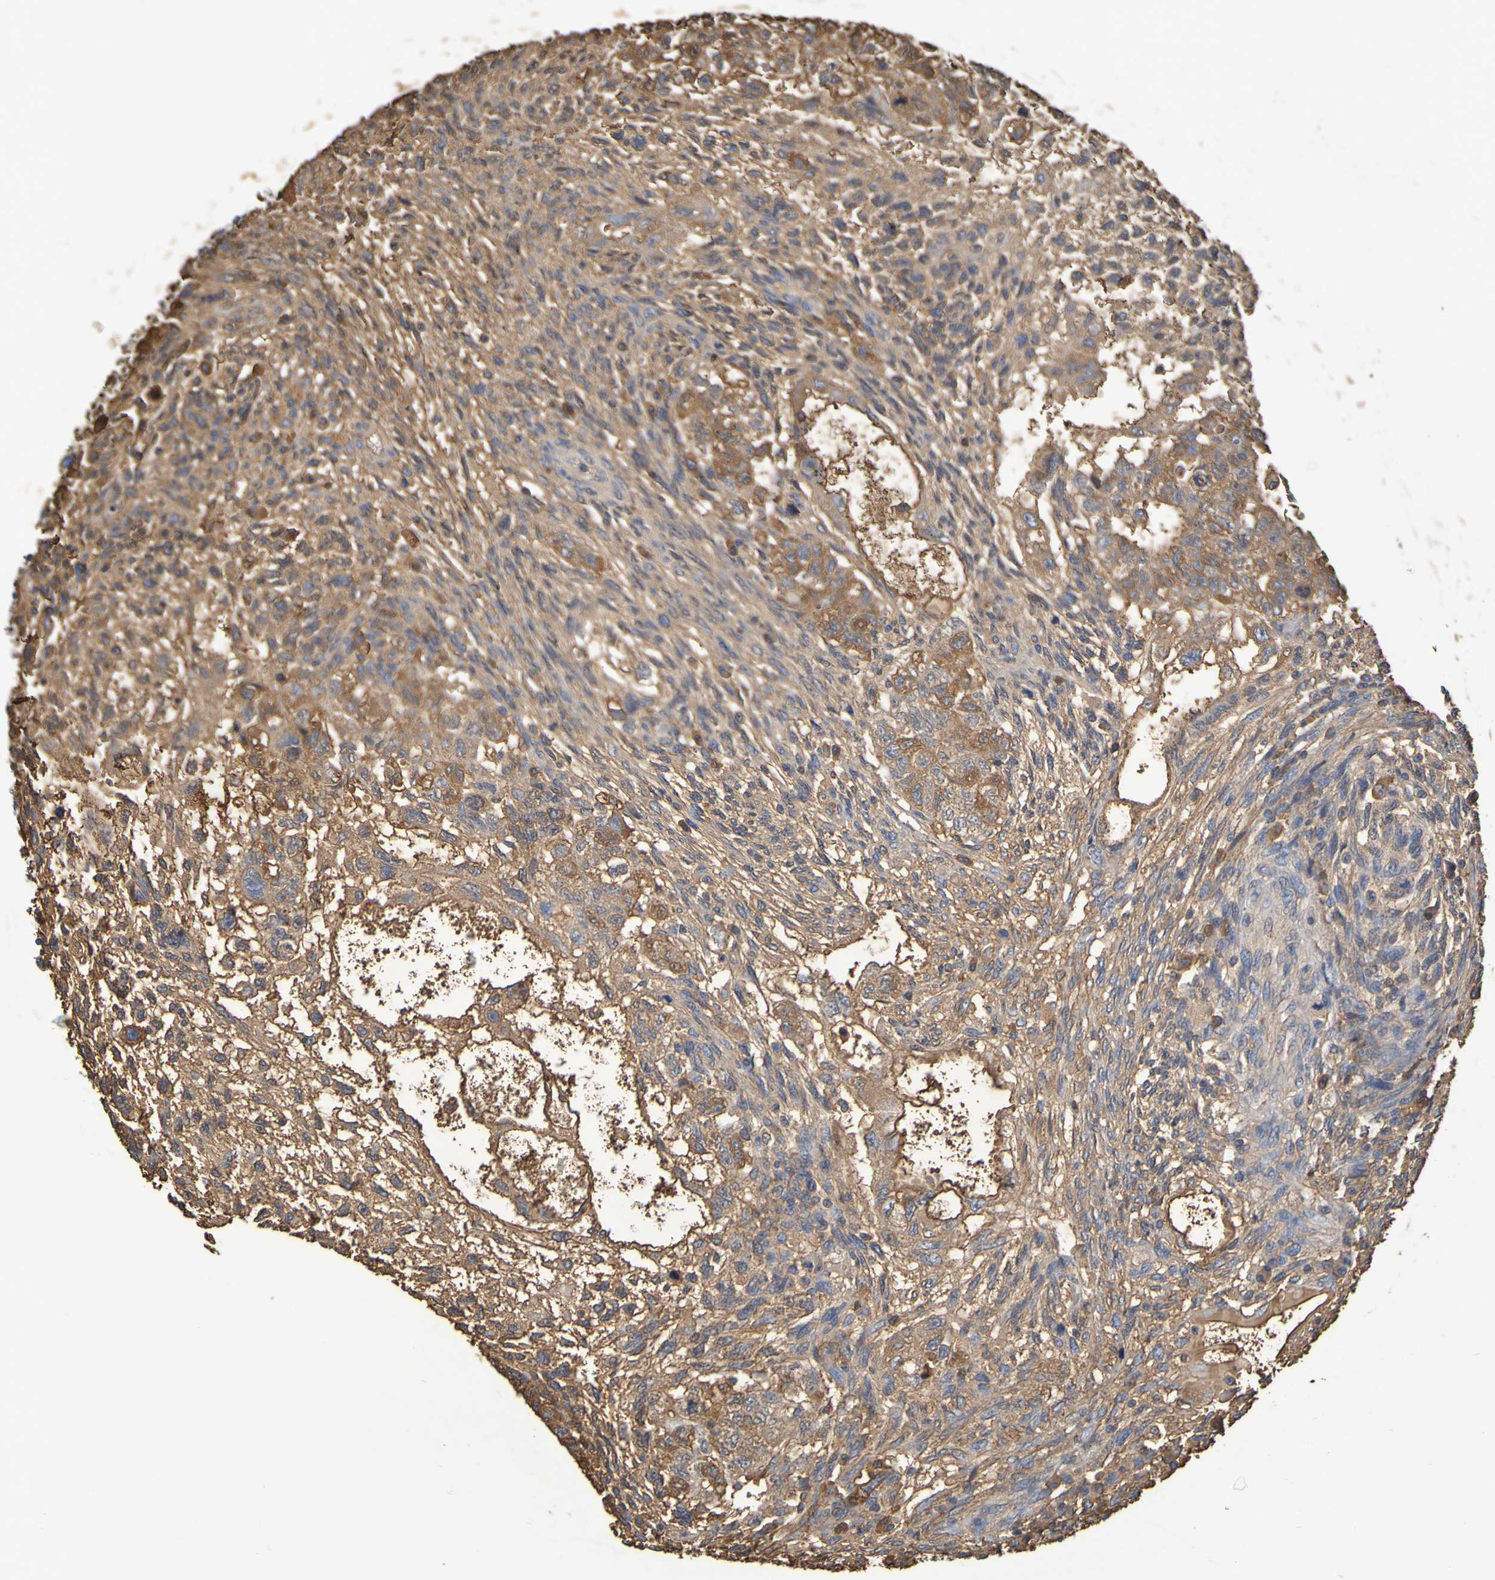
{"staining": {"intensity": "moderate", "quantity": ">75%", "location": "cytoplasmic/membranous"}, "tissue": "testis cancer", "cell_type": "Tumor cells", "image_type": "cancer", "snomed": [{"axis": "morphology", "description": "Normal tissue, NOS"}, {"axis": "morphology", "description": "Carcinoma, Embryonal, NOS"}, {"axis": "topography", "description": "Testis"}], "caption": "Testis cancer was stained to show a protein in brown. There is medium levels of moderate cytoplasmic/membranous staining in approximately >75% of tumor cells.", "gene": "GAB3", "patient": {"sex": "male", "age": 36}}